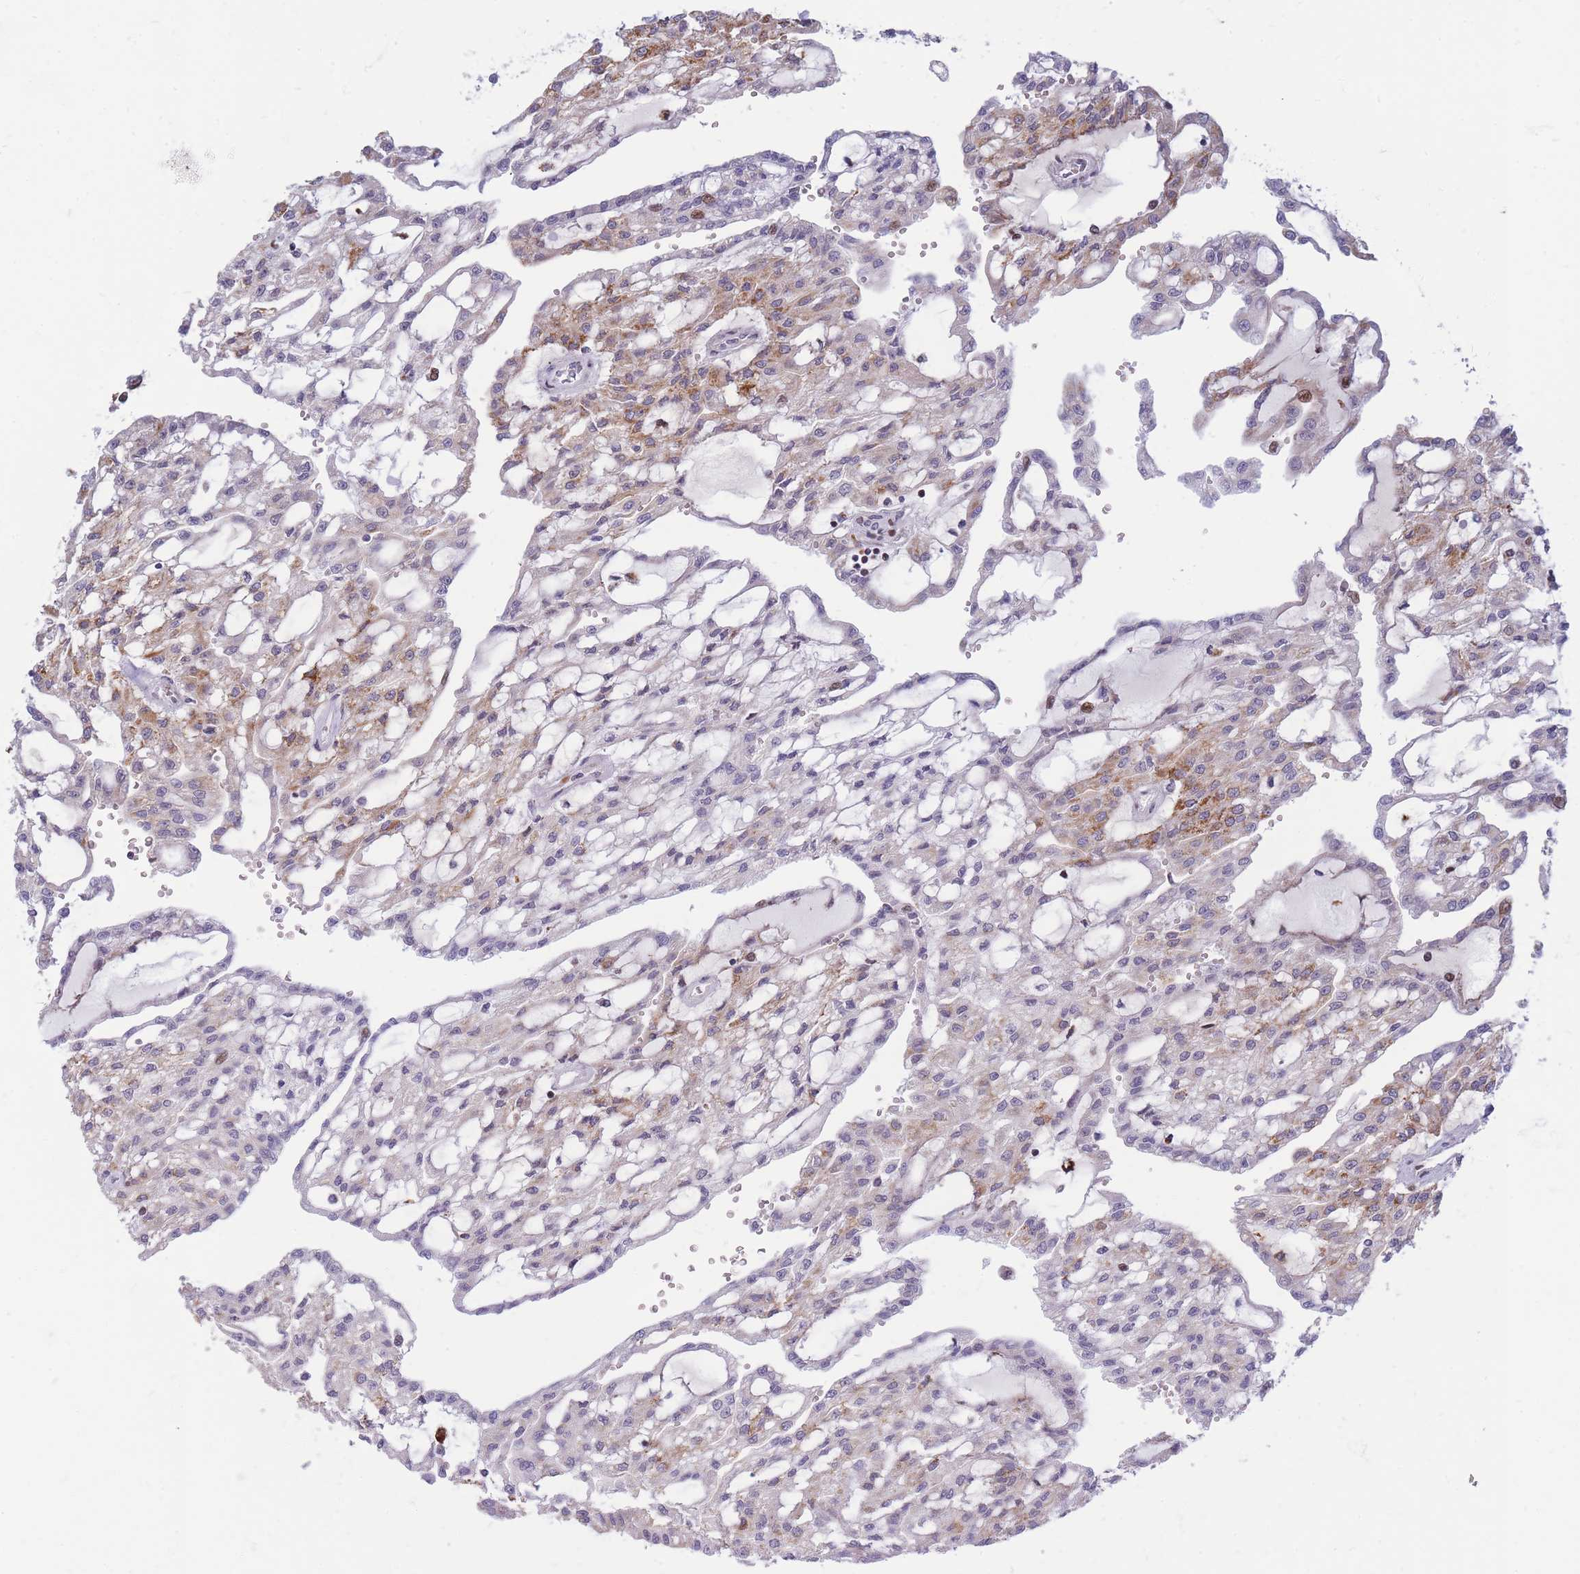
{"staining": {"intensity": "moderate", "quantity": "25%-75%", "location": "cytoplasmic/membranous"}, "tissue": "renal cancer", "cell_type": "Tumor cells", "image_type": "cancer", "snomed": [{"axis": "morphology", "description": "Adenocarcinoma, NOS"}, {"axis": "topography", "description": "Kidney"}], "caption": "Immunohistochemical staining of renal cancer (adenocarcinoma) exhibits medium levels of moderate cytoplasmic/membranous protein positivity in about 25%-75% of tumor cells.", "gene": "MOB4", "patient": {"sex": "male", "age": 63}}